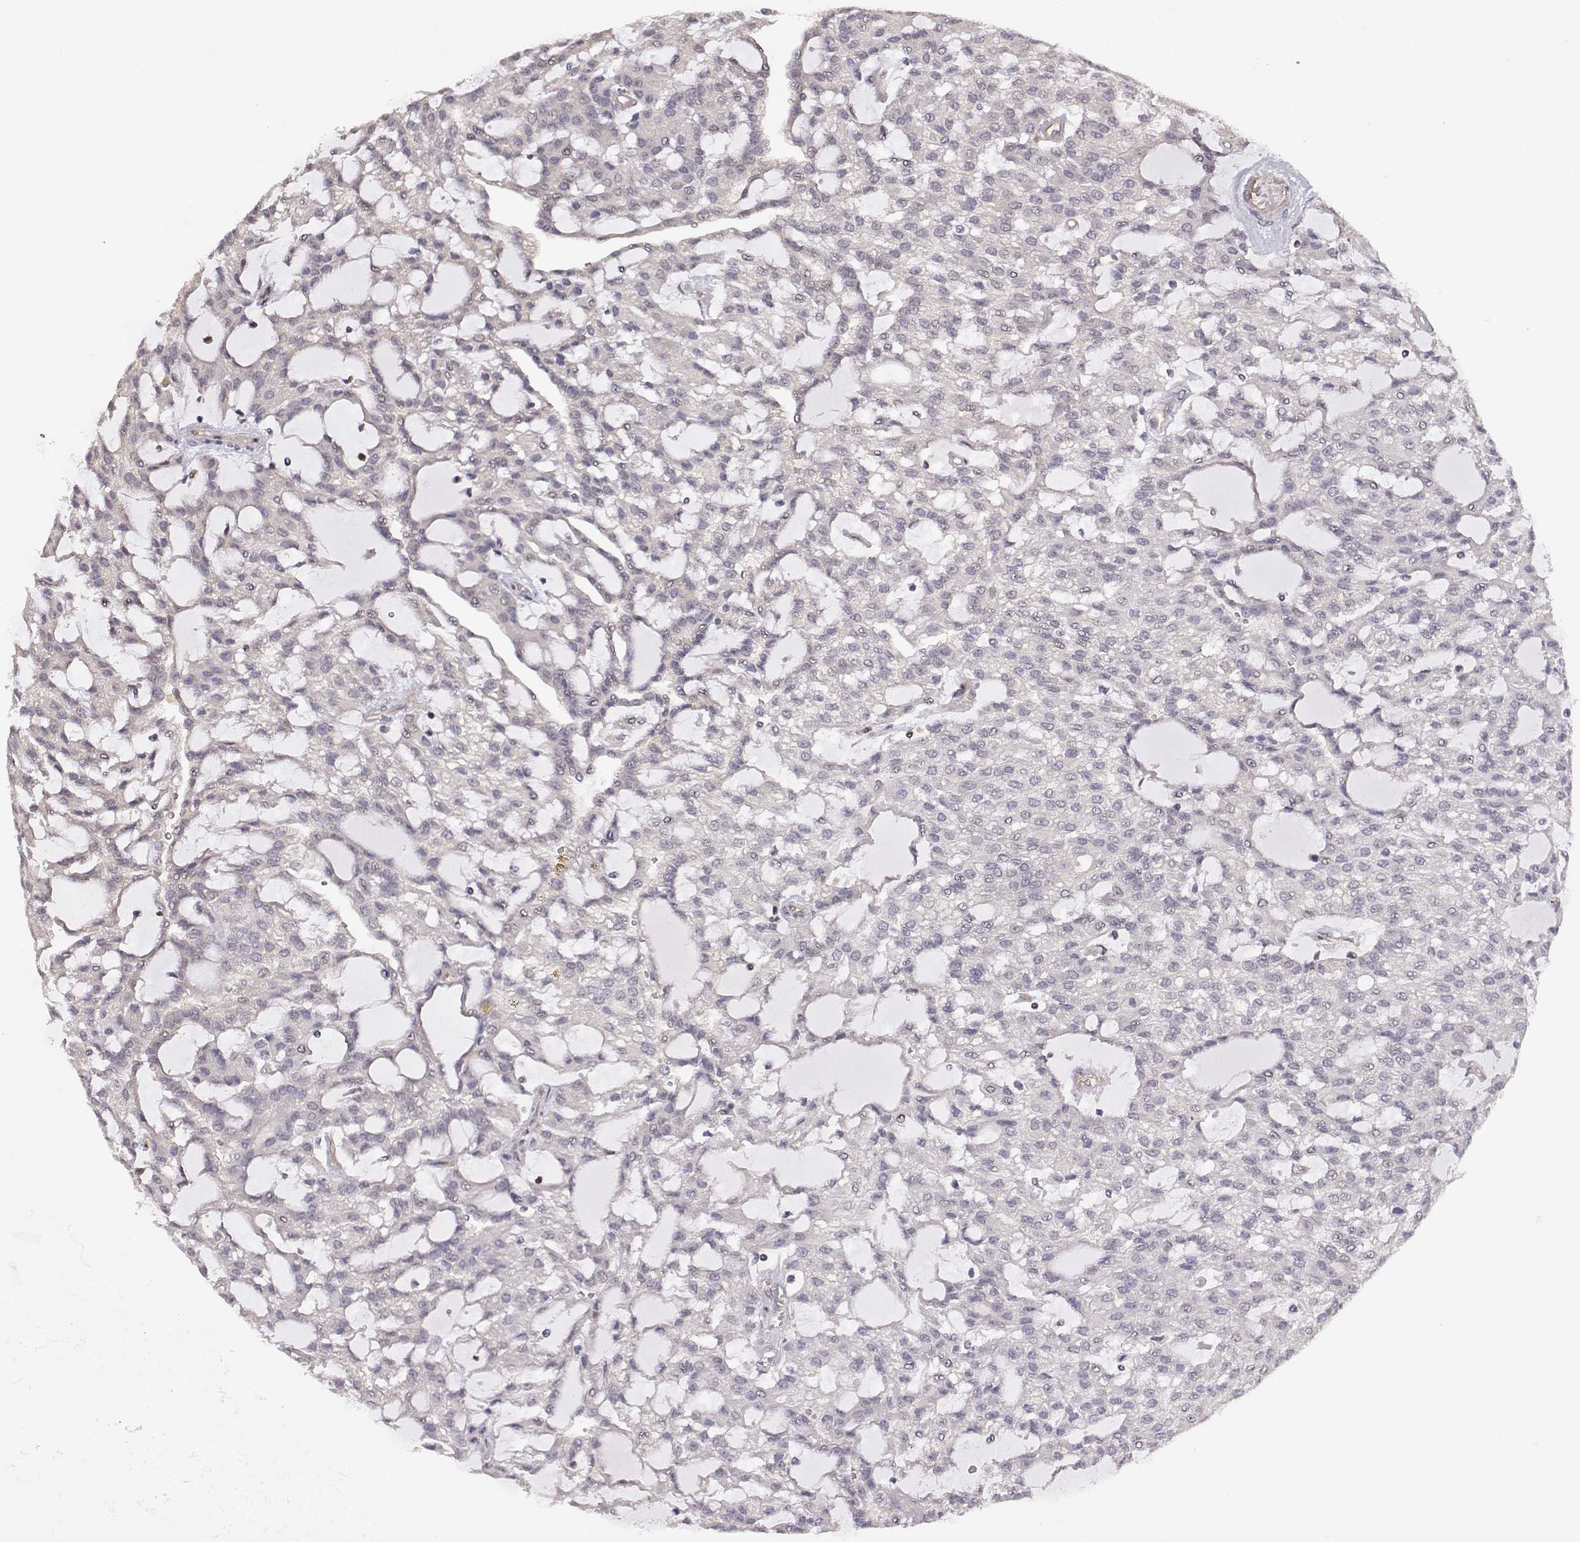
{"staining": {"intensity": "negative", "quantity": "none", "location": "none"}, "tissue": "renal cancer", "cell_type": "Tumor cells", "image_type": "cancer", "snomed": [{"axis": "morphology", "description": "Adenocarcinoma, NOS"}, {"axis": "topography", "description": "Kidney"}], "caption": "High magnification brightfield microscopy of renal cancer (adenocarcinoma) stained with DAB (3,3'-diaminobenzidine) (brown) and counterstained with hematoxylin (blue): tumor cells show no significant staining. (IHC, brightfield microscopy, high magnification).", "gene": "IFITM1", "patient": {"sex": "male", "age": 63}}